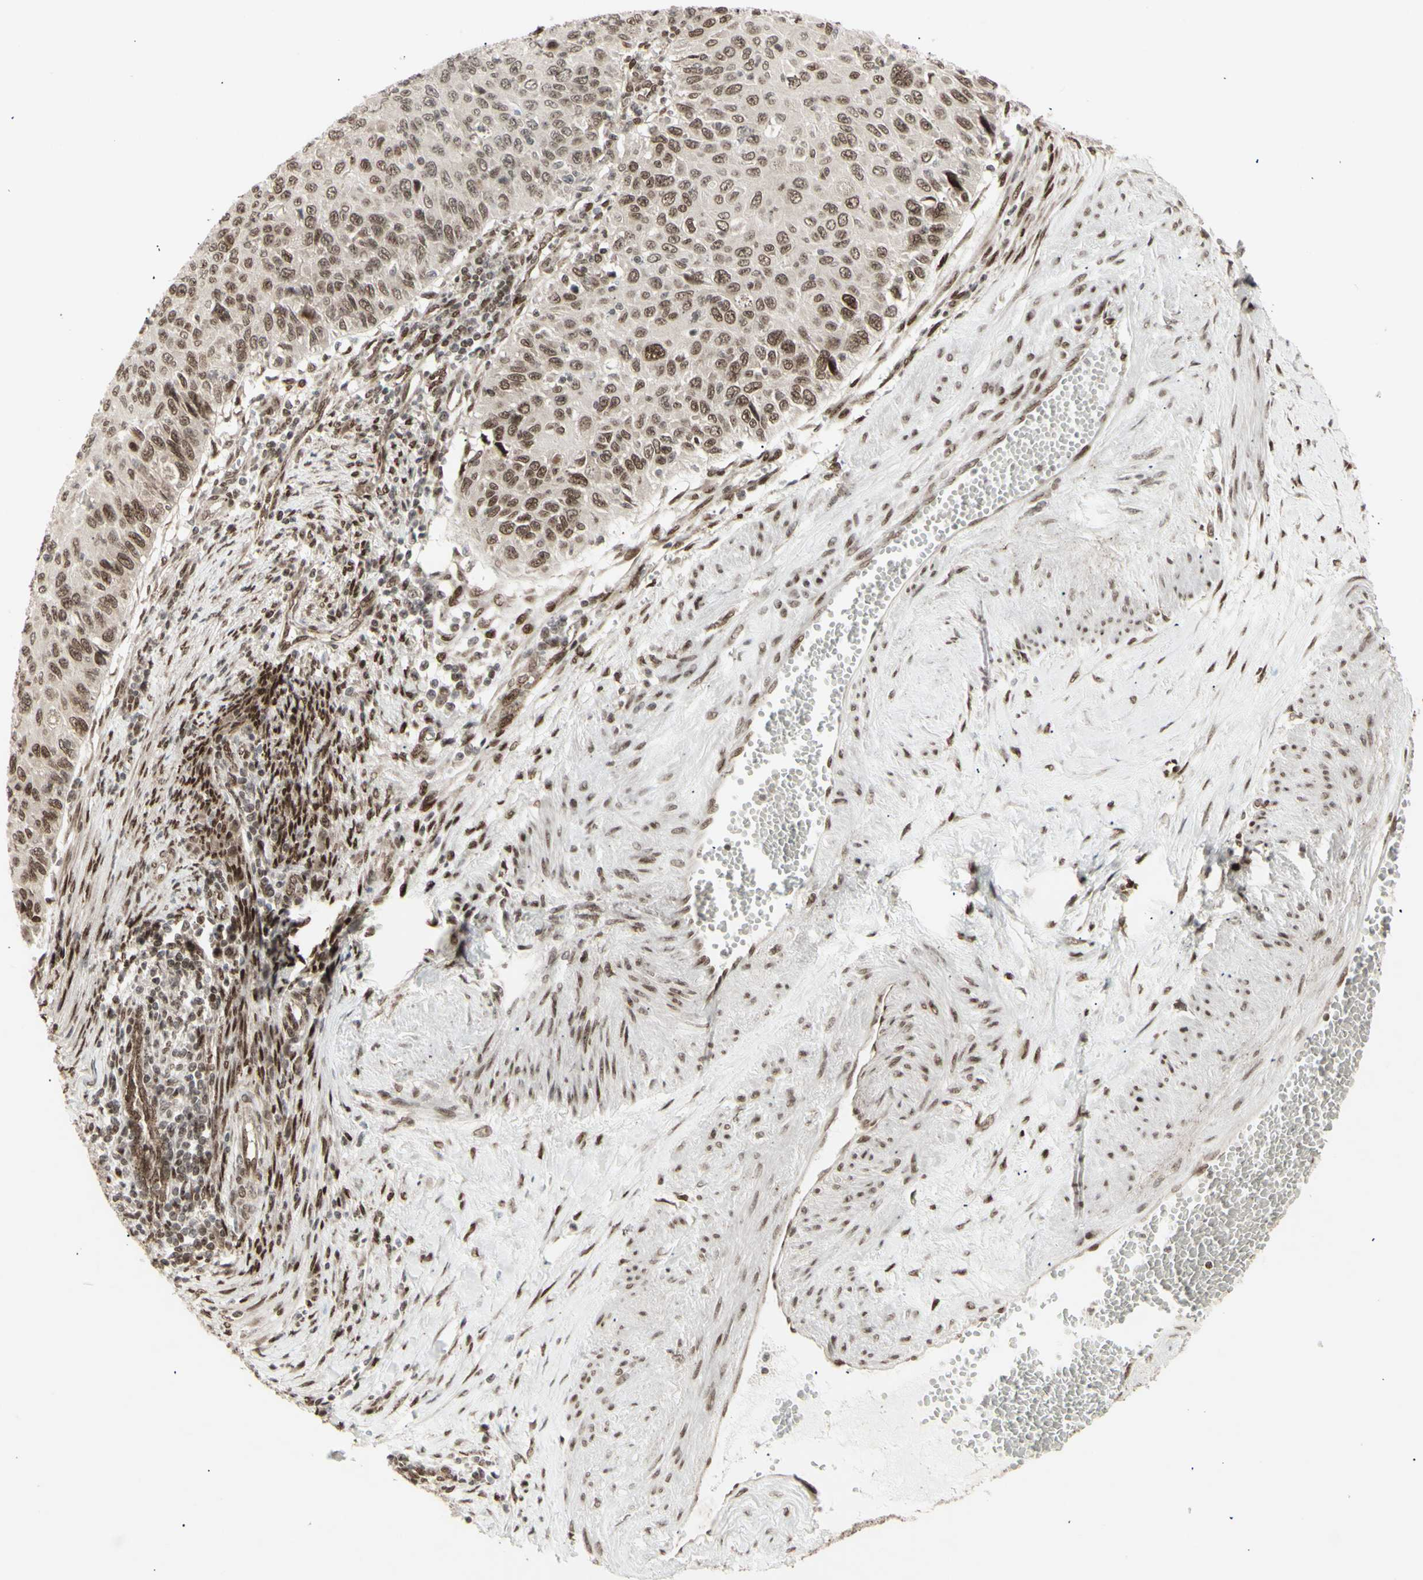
{"staining": {"intensity": "moderate", "quantity": ">75%", "location": "cytoplasmic/membranous,nuclear"}, "tissue": "cervical cancer", "cell_type": "Tumor cells", "image_type": "cancer", "snomed": [{"axis": "morphology", "description": "Squamous cell carcinoma, NOS"}, {"axis": "topography", "description": "Cervix"}], "caption": "Protein expression analysis of cervical cancer shows moderate cytoplasmic/membranous and nuclear staining in about >75% of tumor cells.", "gene": "CBX1", "patient": {"sex": "female", "age": 70}}